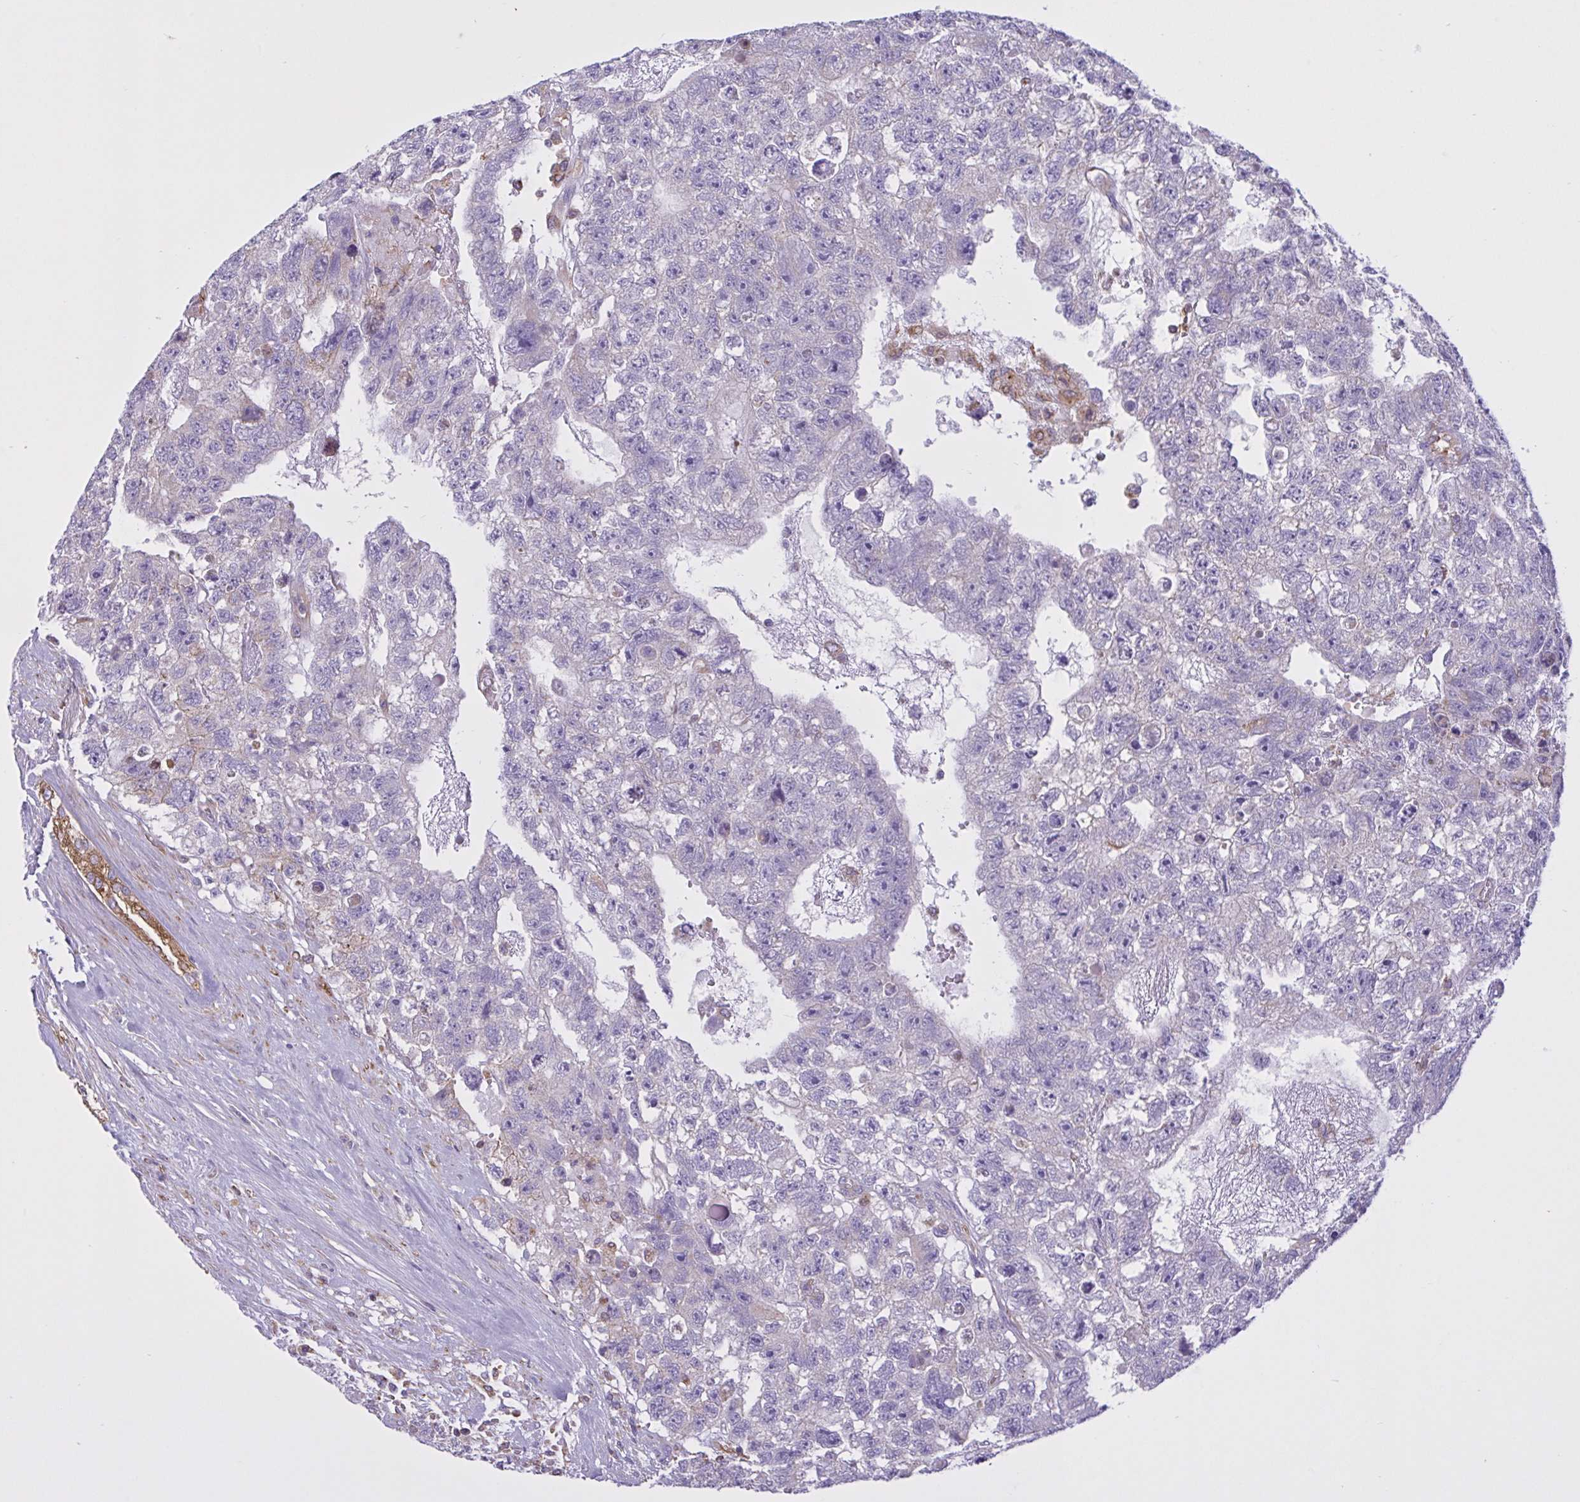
{"staining": {"intensity": "negative", "quantity": "none", "location": "none"}, "tissue": "testis cancer", "cell_type": "Tumor cells", "image_type": "cancer", "snomed": [{"axis": "morphology", "description": "Carcinoma, Embryonal, NOS"}, {"axis": "topography", "description": "Testis"}], "caption": "Immunohistochemistry micrograph of neoplastic tissue: embryonal carcinoma (testis) stained with DAB (3,3'-diaminobenzidine) reveals no significant protein staining in tumor cells.", "gene": "OR51M1", "patient": {"sex": "male", "age": 26}}